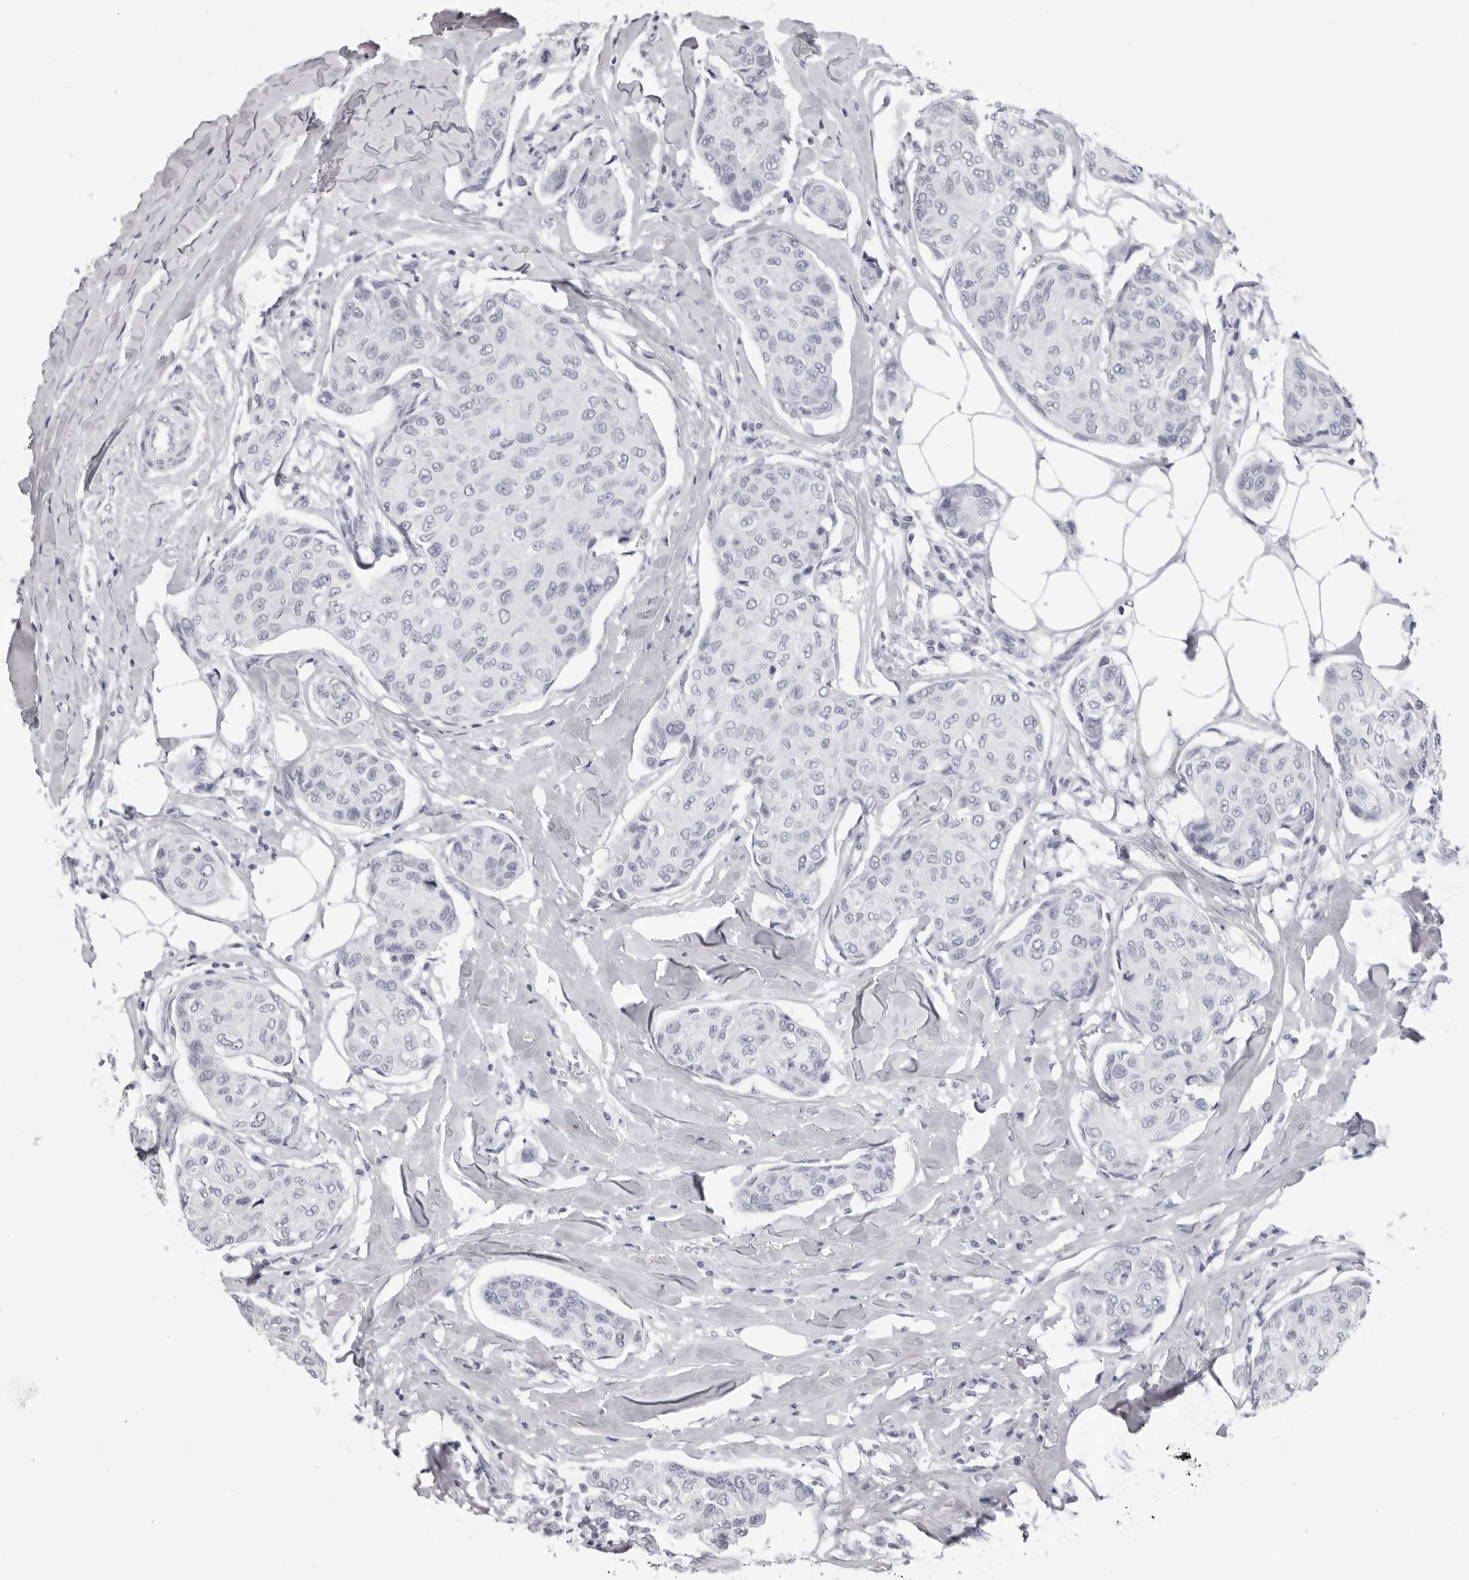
{"staining": {"intensity": "negative", "quantity": "none", "location": "none"}, "tissue": "breast cancer", "cell_type": "Tumor cells", "image_type": "cancer", "snomed": [{"axis": "morphology", "description": "Duct carcinoma"}, {"axis": "topography", "description": "Breast"}], "caption": "There is no significant expression in tumor cells of infiltrating ductal carcinoma (breast). Nuclei are stained in blue.", "gene": "DNALI1", "patient": {"sex": "female", "age": 80}}